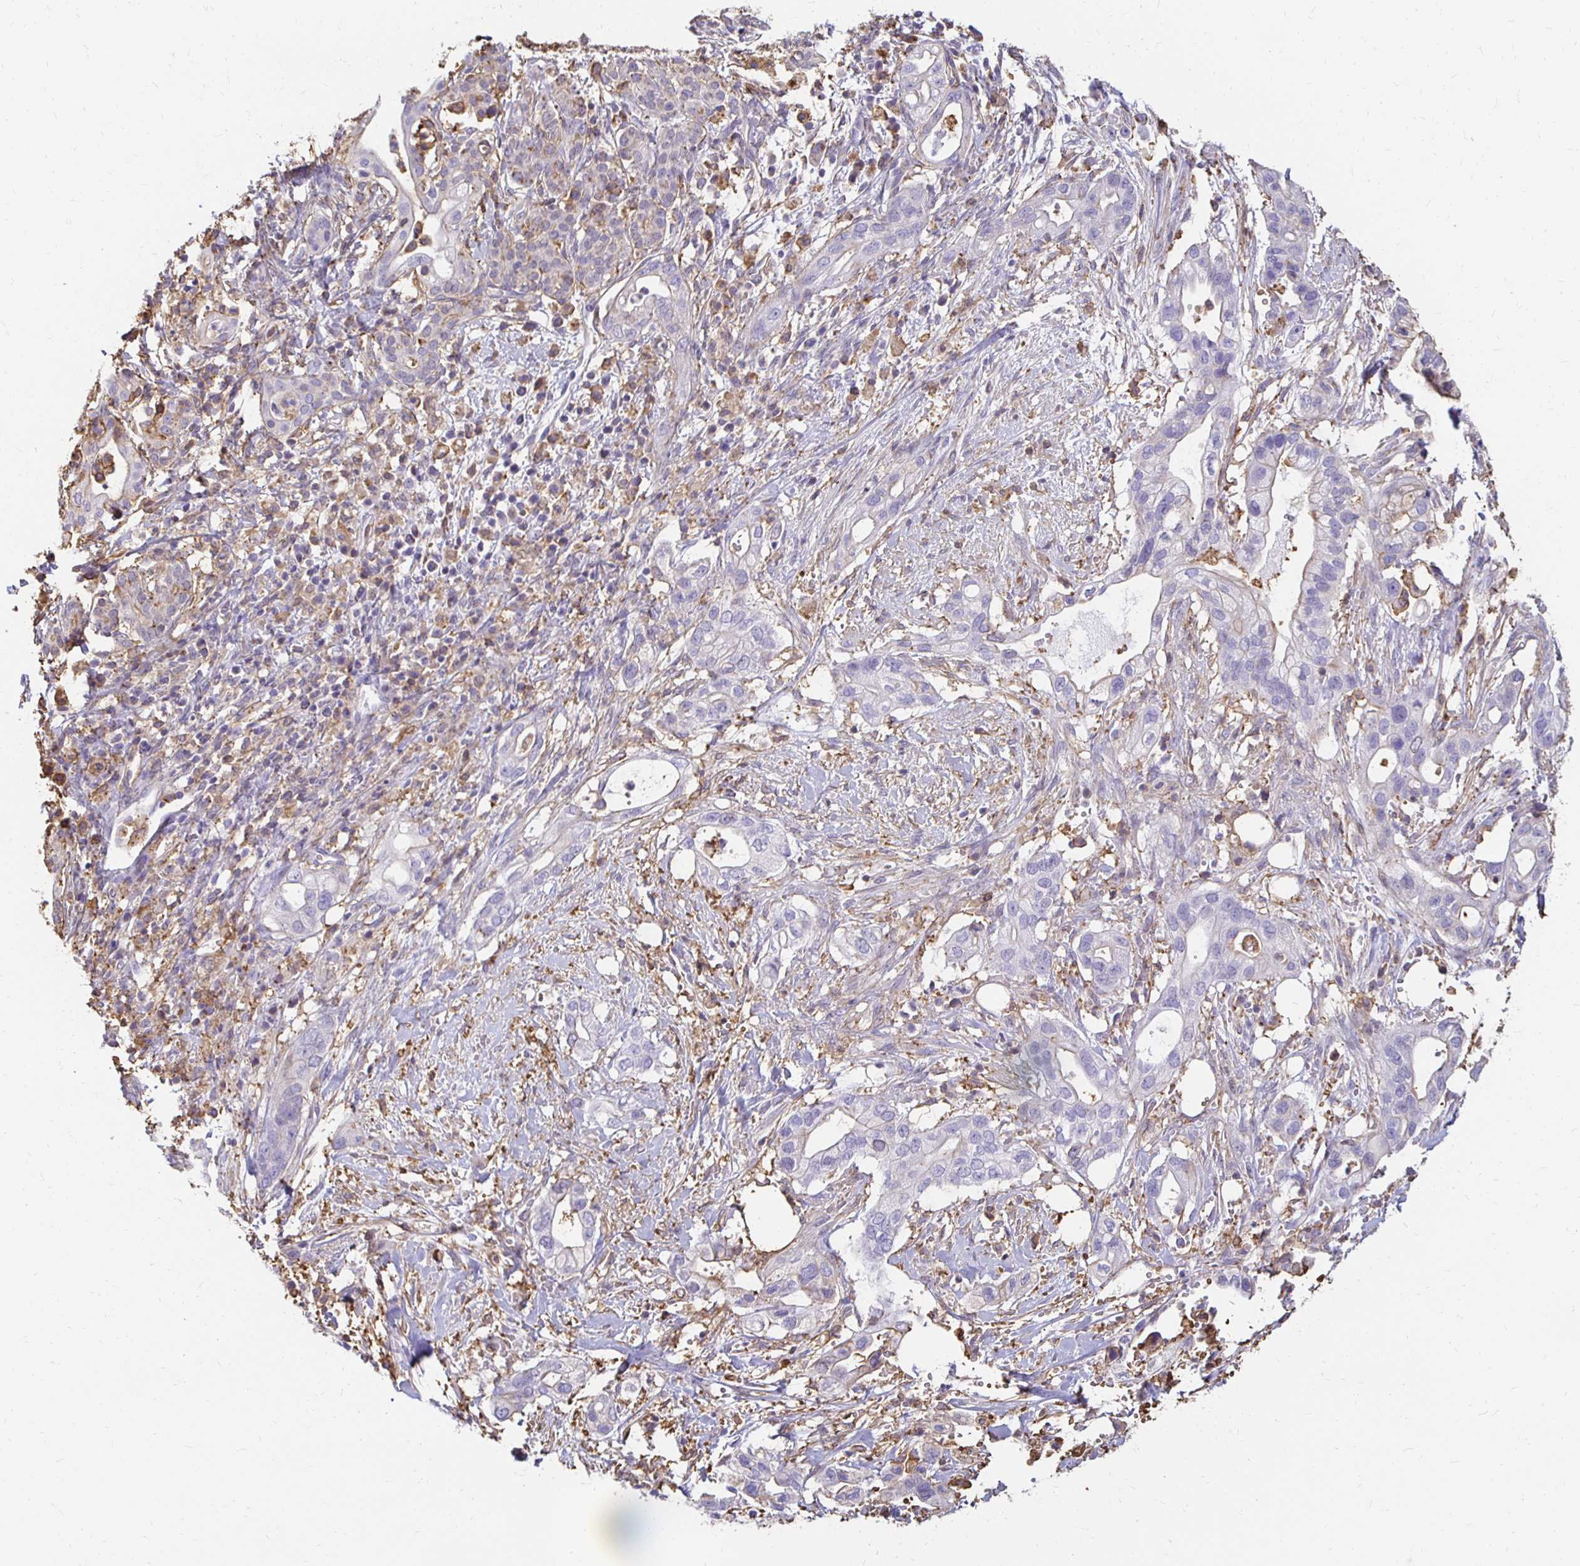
{"staining": {"intensity": "negative", "quantity": "none", "location": "none"}, "tissue": "pancreatic cancer", "cell_type": "Tumor cells", "image_type": "cancer", "snomed": [{"axis": "morphology", "description": "Adenocarcinoma, NOS"}, {"axis": "topography", "description": "Pancreas"}], "caption": "A photomicrograph of human adenocarcinoma (pancreatic) is negative for staining in tumor cells.", "gene": "TAS1R3", "patient": {"sex": "male", "age": 44}}